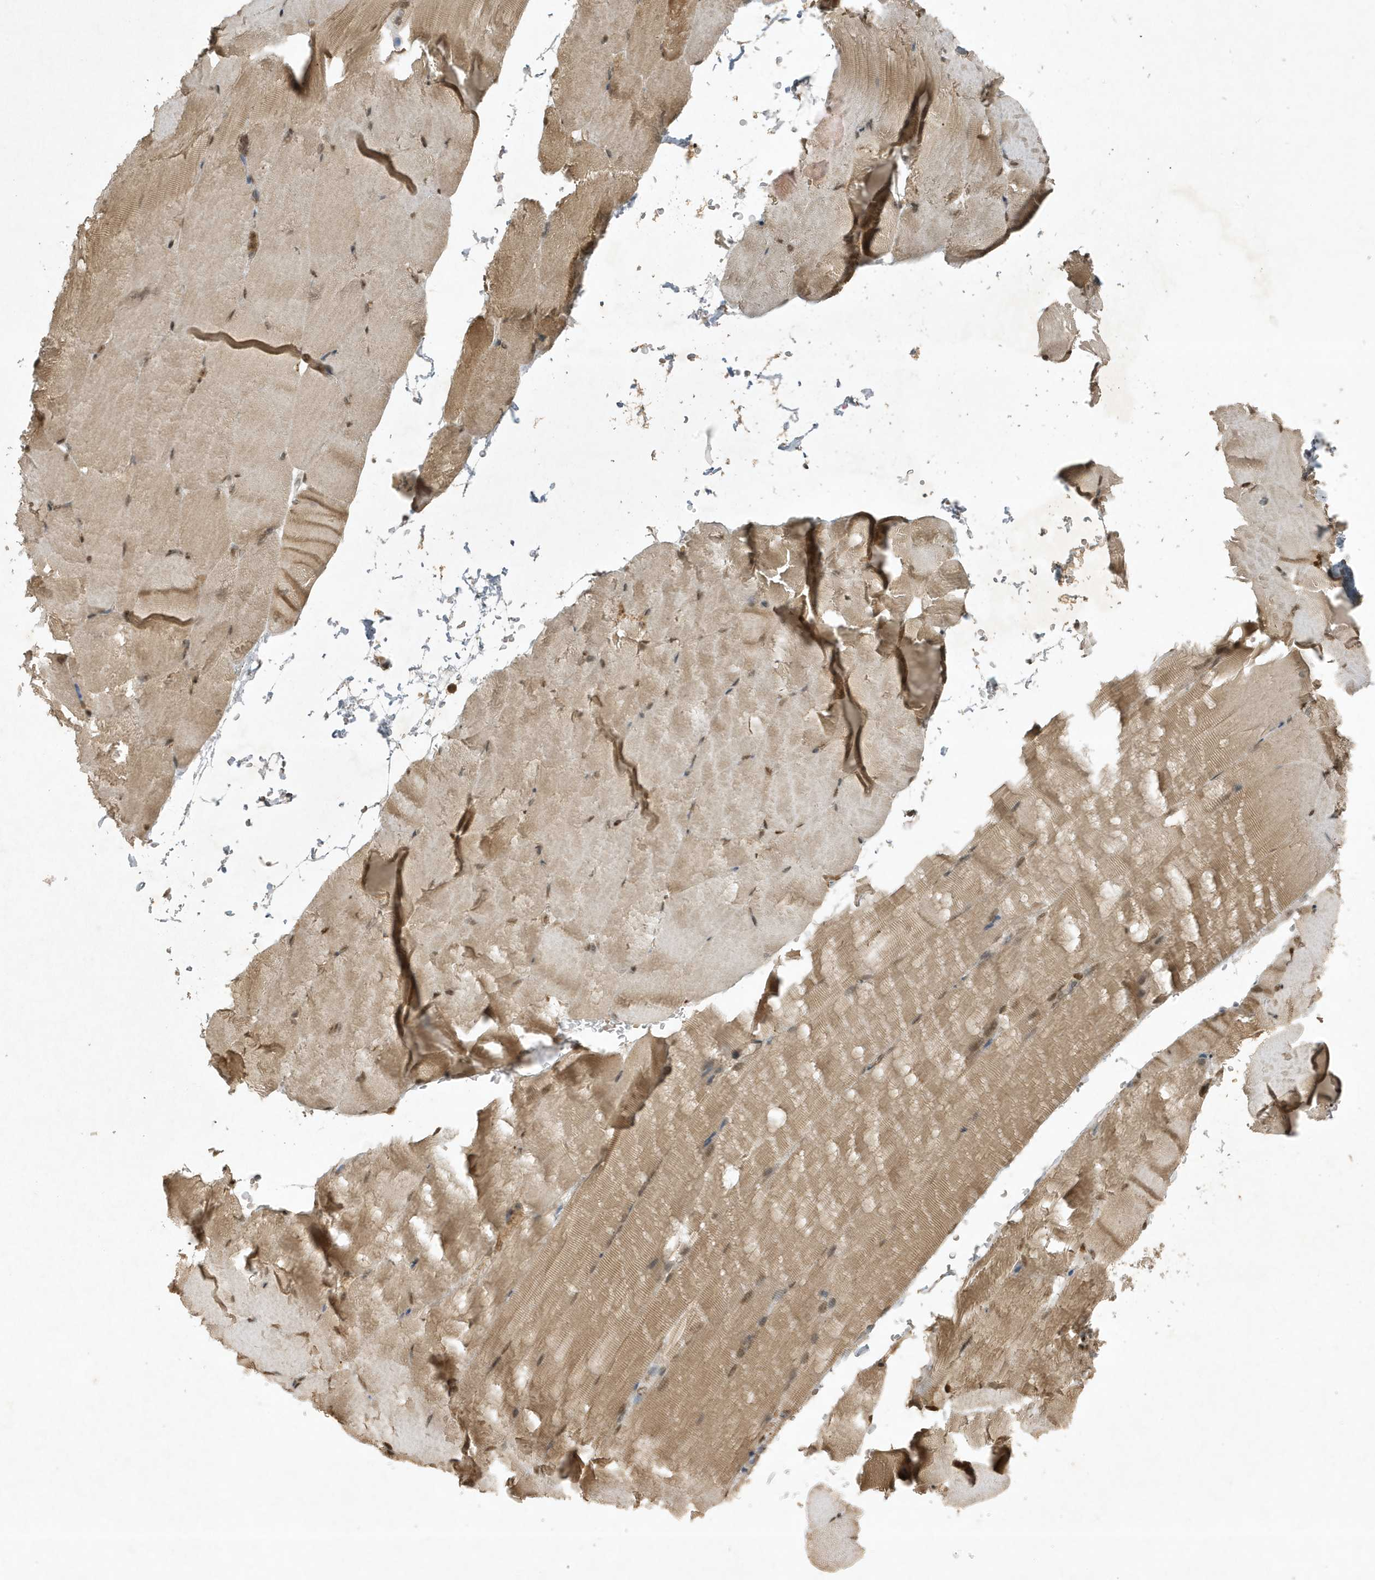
{"staining": {"intensity": "moderate", "quantity": ">75%", "location": "cytoplasmic/membranous,nuclear"}, "tissue": "skeletal muscle", "cell_type": "Myocytes", "image_type": "normal", "snomed": [{"axis": "morphology", "description": "Normal tissue, NOS"}, {"axis": "topography", "description": "Skeletal muscle"}, {"axis": "topography", "description": "Parathyroid gland"}], "caption": "This micrograph reveals IHC staining of unremarkable human skeletal muscle, with medium moderate cytoplasmic/membranous,nuclear staining in approximately >75% of myocytes.", "gene": "HSPA1A", "patient": {"sex": "female", "age": 37}}